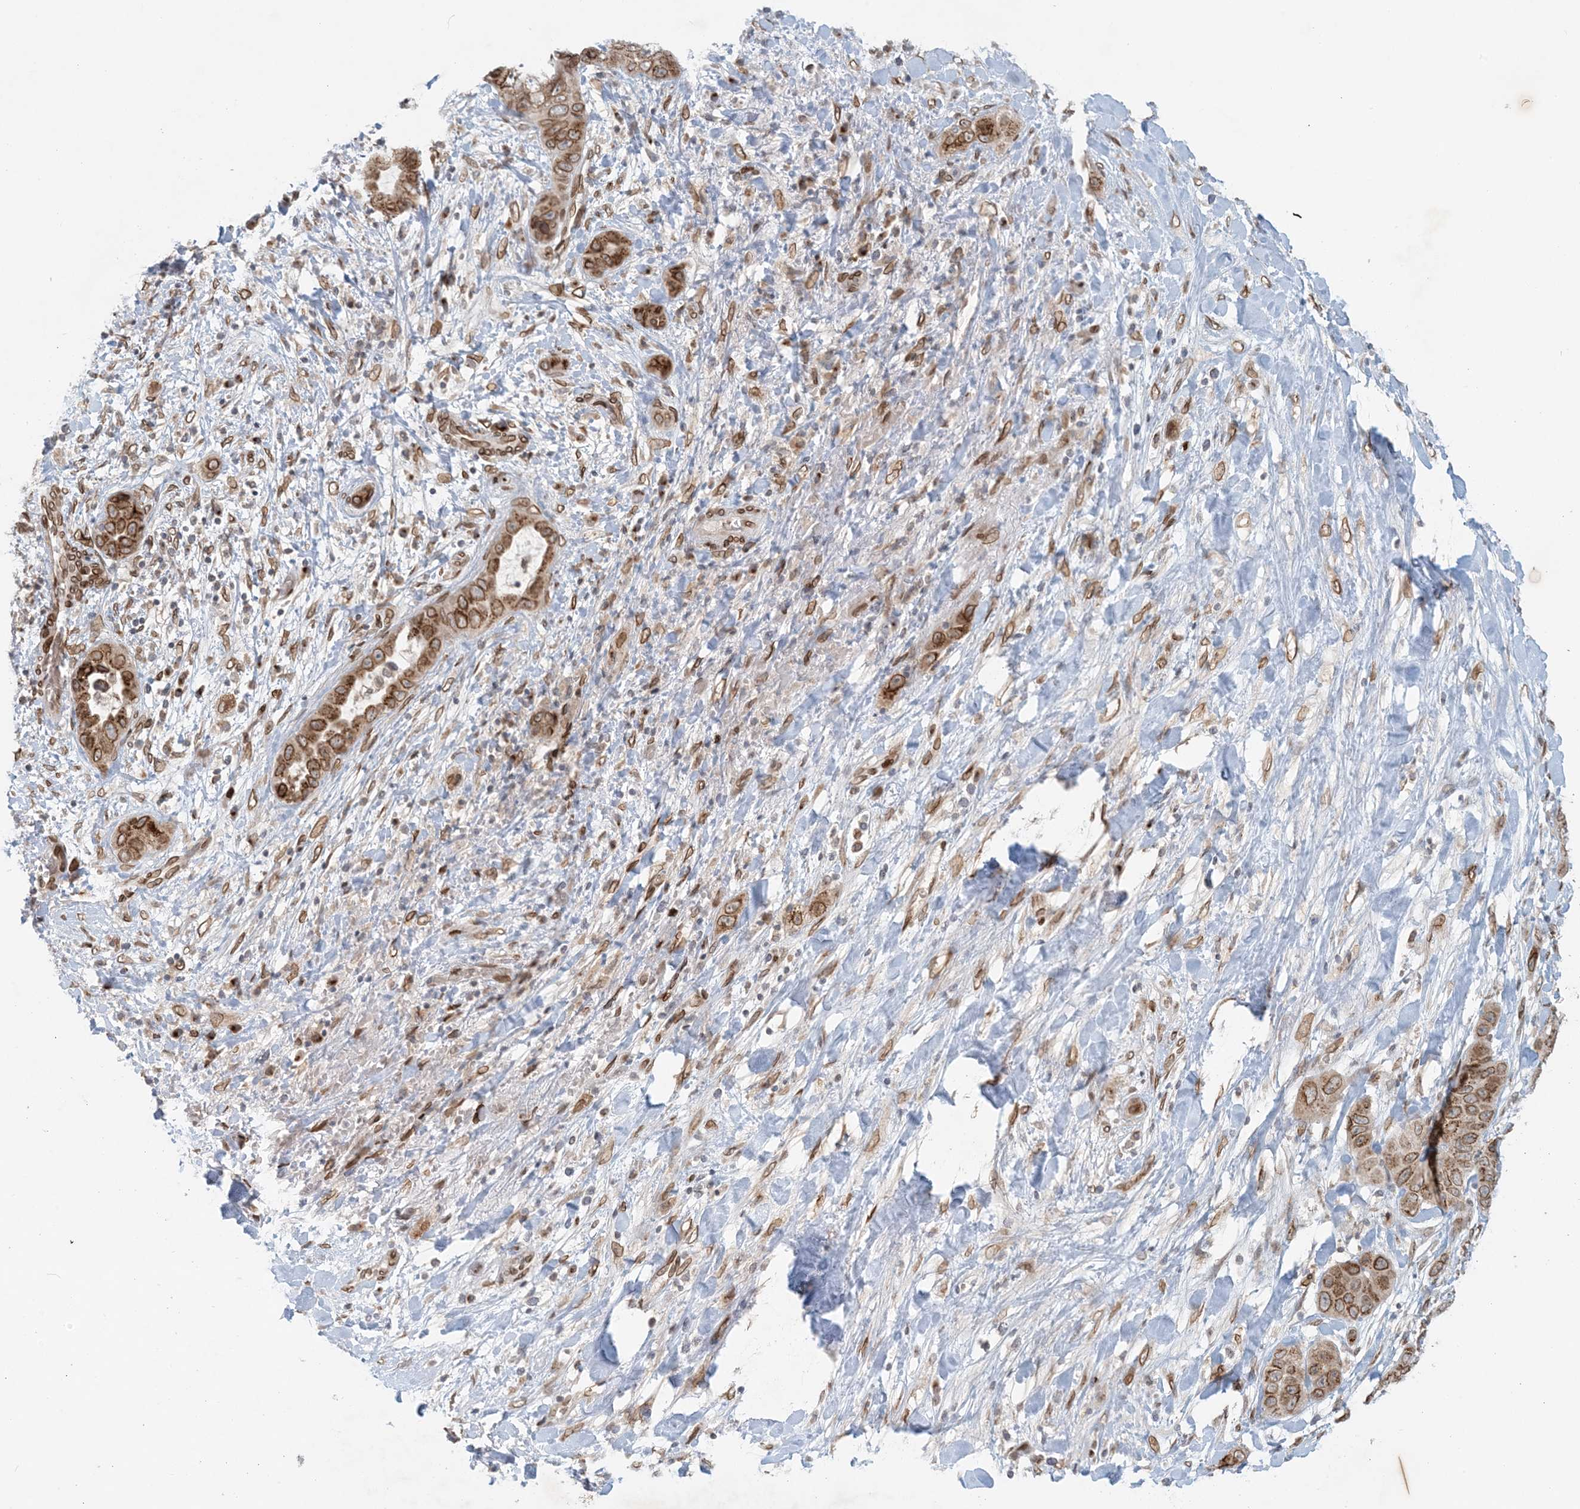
{"staining": {"intensity": "moderate", "quantity": ">75%", "location": "cytoplasmic/membranous"}, "tissue": "liver cancer", "cell_type": "Tumor cells", "image_type": "cancer", "snomed": [{"axis": "morphology", "description": "Cholangiocarcinoma"}, {"axis": "topography", "description": "Liver"}], "caption": "DAB (3,3'-diaminobenzidine) immunohistochemical staining of liver cancer exhibits moderate cytoplasmic/membranous protein expression in approximately >75% of tumor cells. Immunohistochemistry stains the protein of interest in brown and the nuclei are stained blue.", "gene": "SLC35A2", "patient": {"sex": "female", "age": 52}}